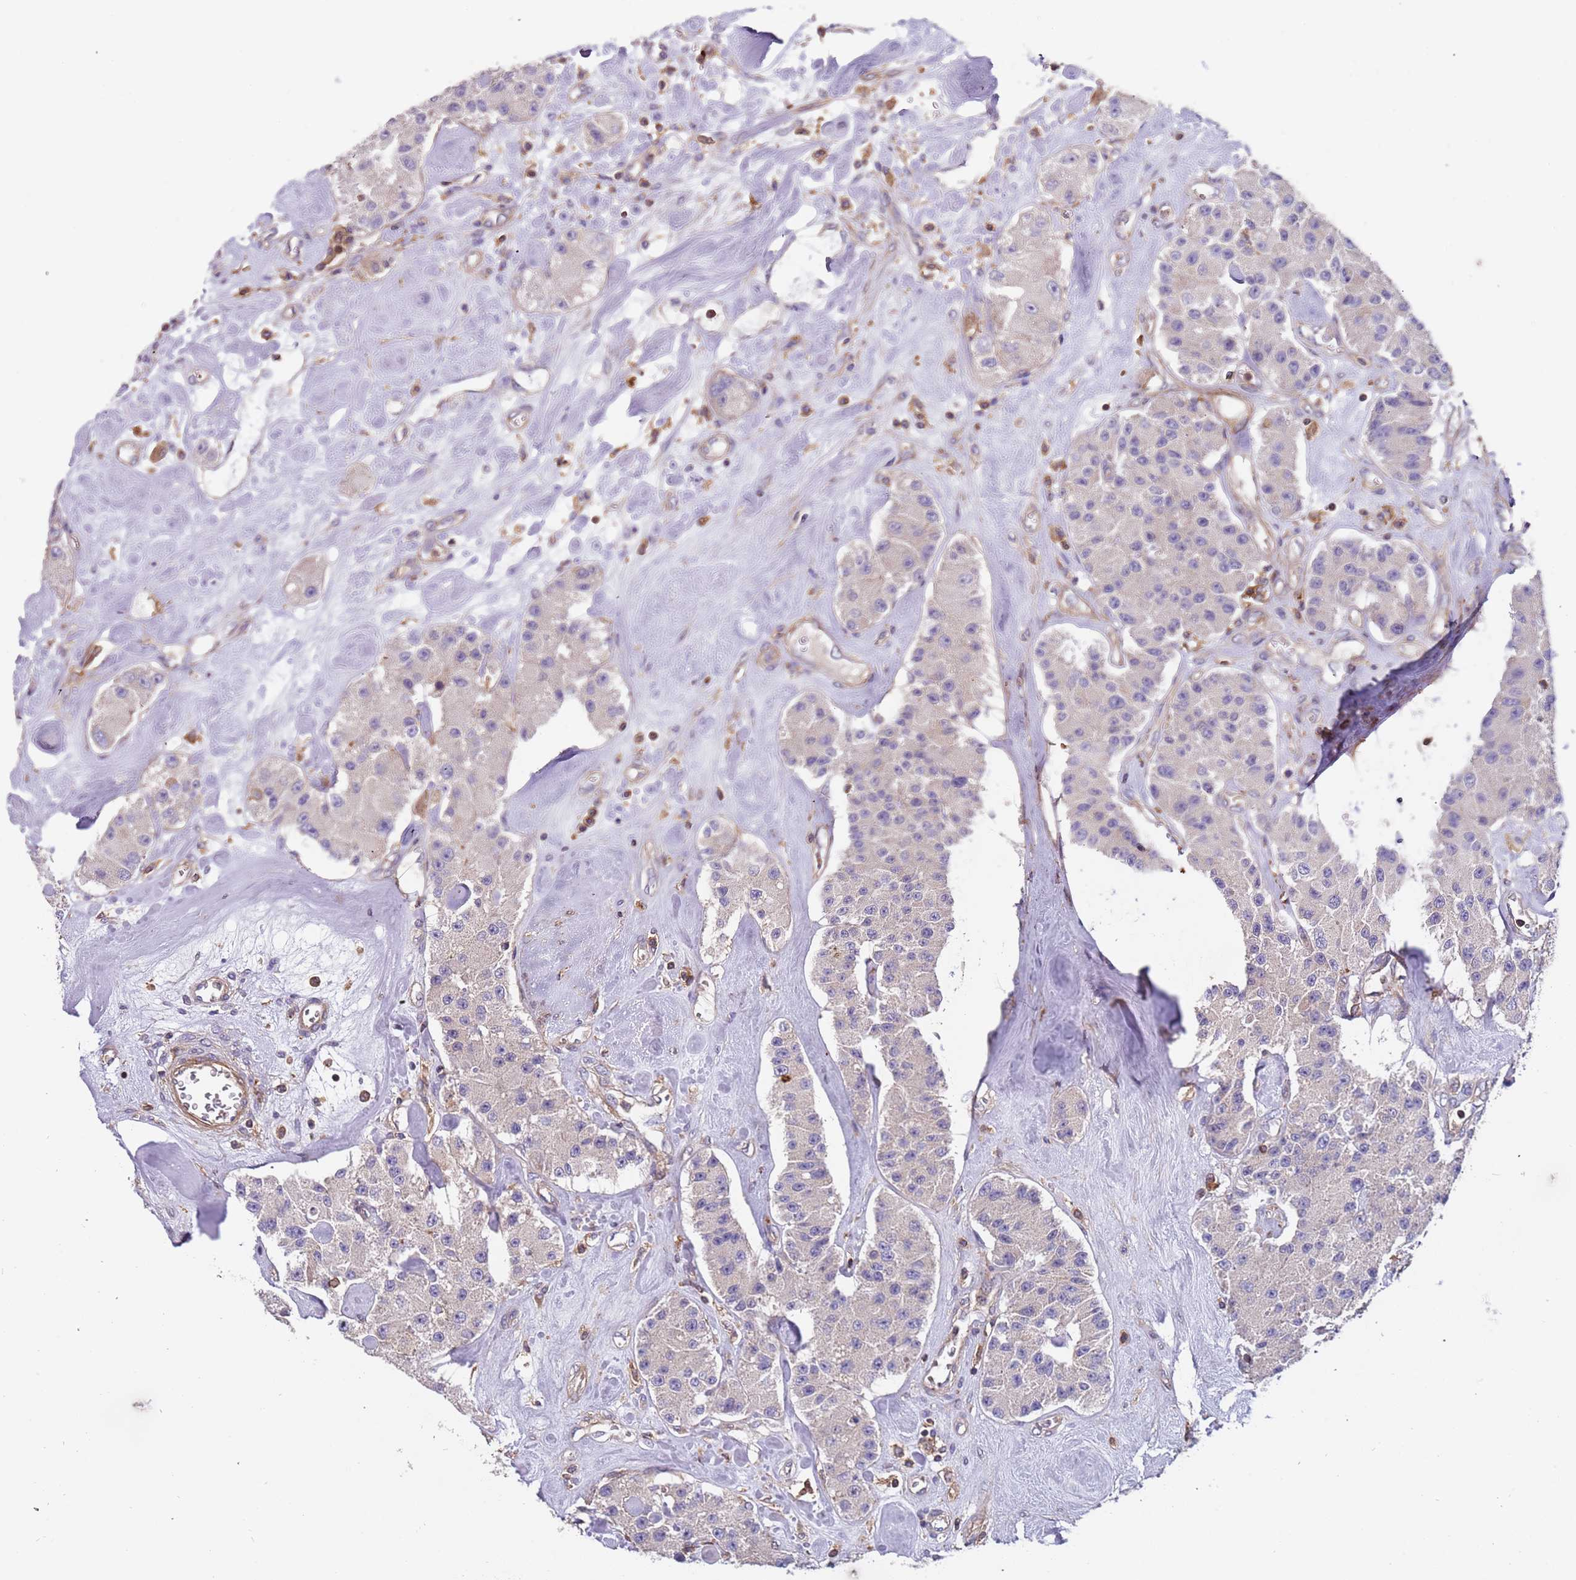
{"staining": {"intensity": "negative", "quantity": "none", "location": "none"}, "tissue": "carcinoid", "cell_type": "Tumor cells", "image_type": "cancer", "snomed": [{"axis": "morphology", "description": "Carcinoid, malignant, NOS"}, {"axis": "topography", "description": "Pancreas"}], "caption": "Protein analysis of carcinoid shows no significant positivity in tumor cells.", "gene": "SYT4", "patient": {"sex": "male", "age": 41}}